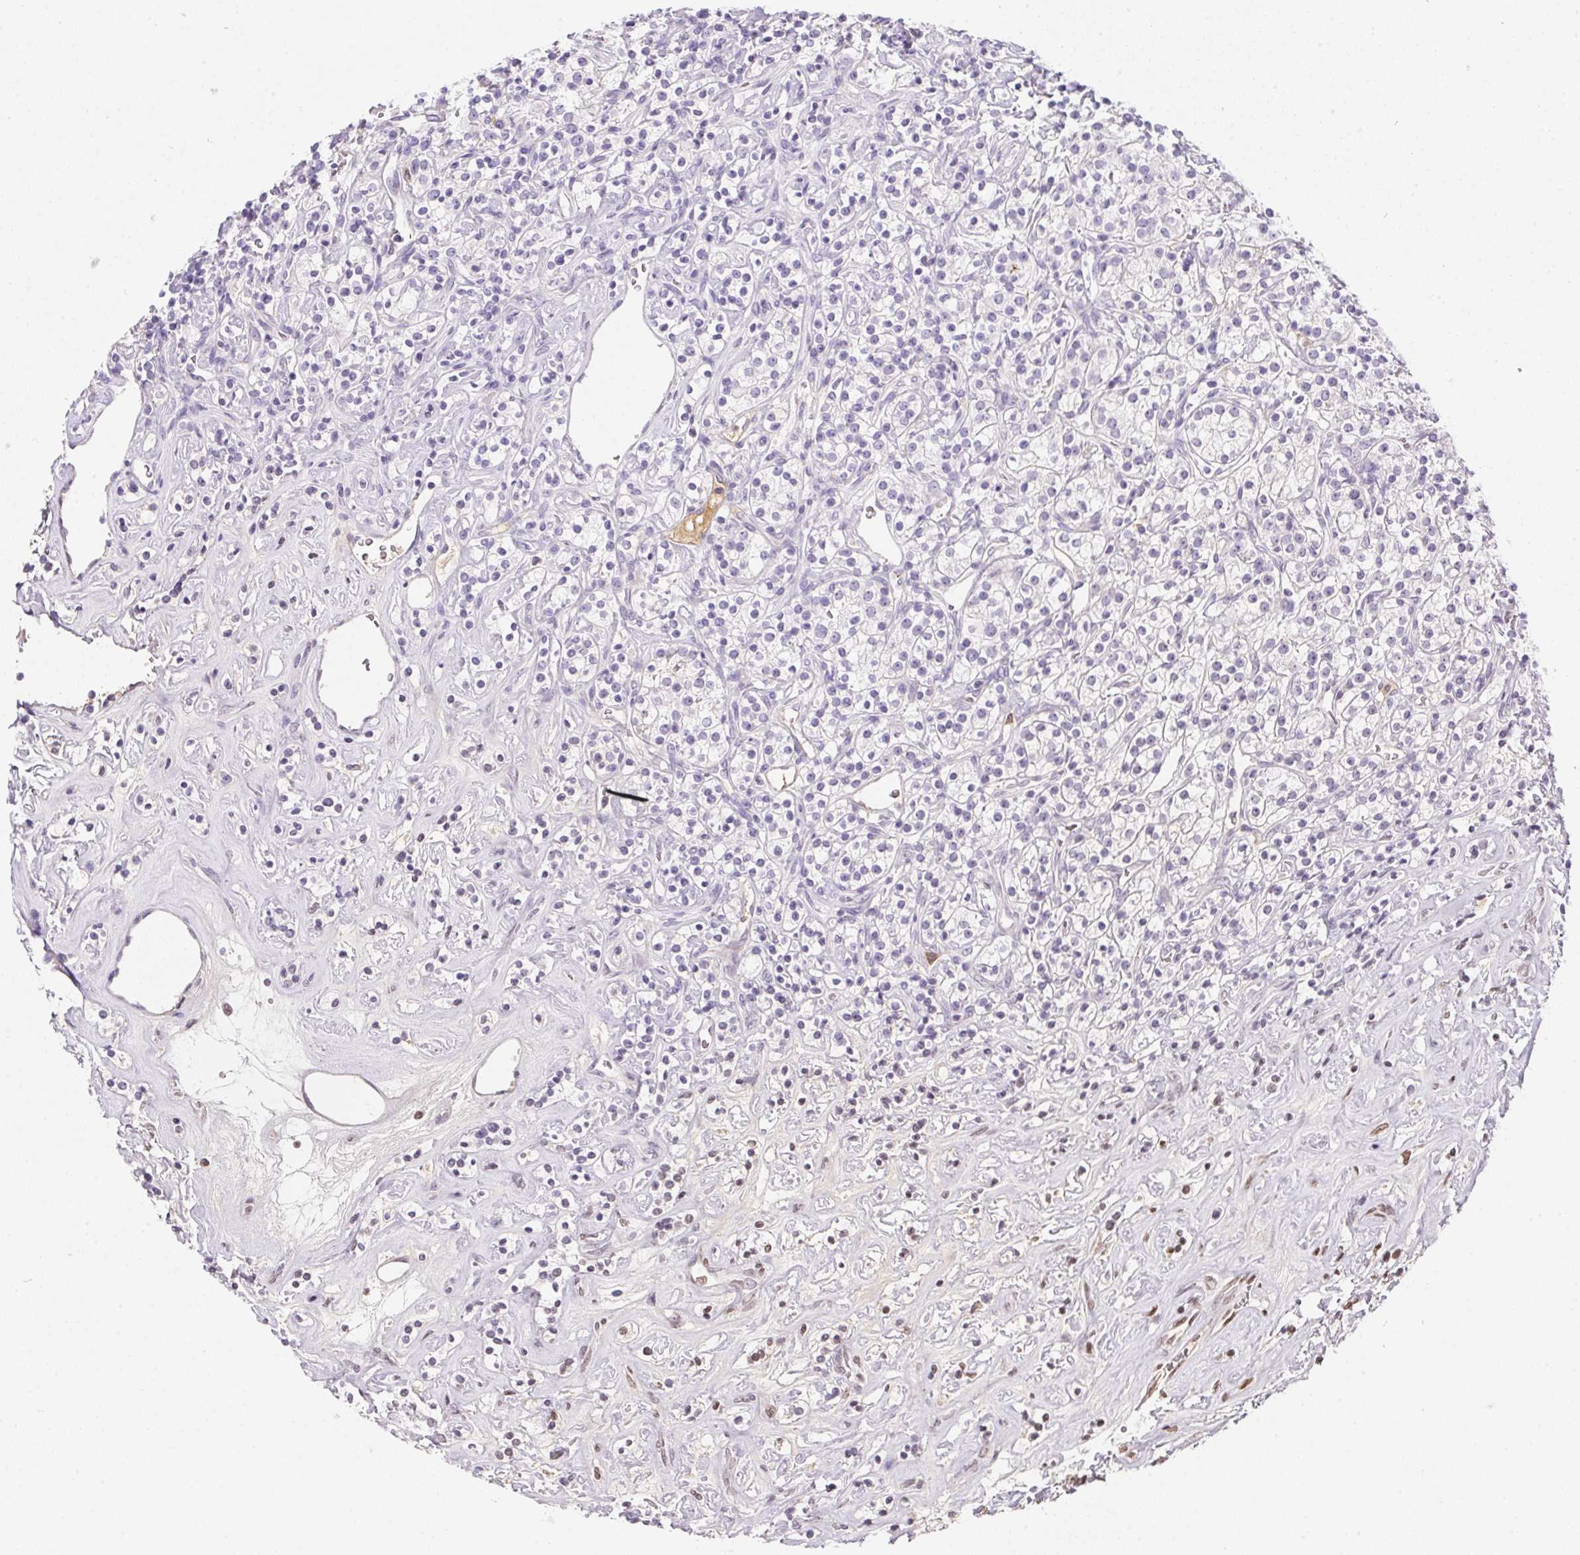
{"staining": {"intensity": "negative", "quantity": "none", "location": "none"}, "tissue": "renal cancer", "cell_type": "Tumor cells", "image_type": "cancer", "snomed": [{"axis": "morphology", "description": "Adenocarcinoma, NOS"}, {"axis": "topography", "description": "Kidney"}], "caption": "An immunohistochemistry (IHC) histopathology image of renal cancer is shown. There is no staining in tumor cells of renal cancer.", "gene": "ORM1", "patient": {"sex": "male", "age": 77}}